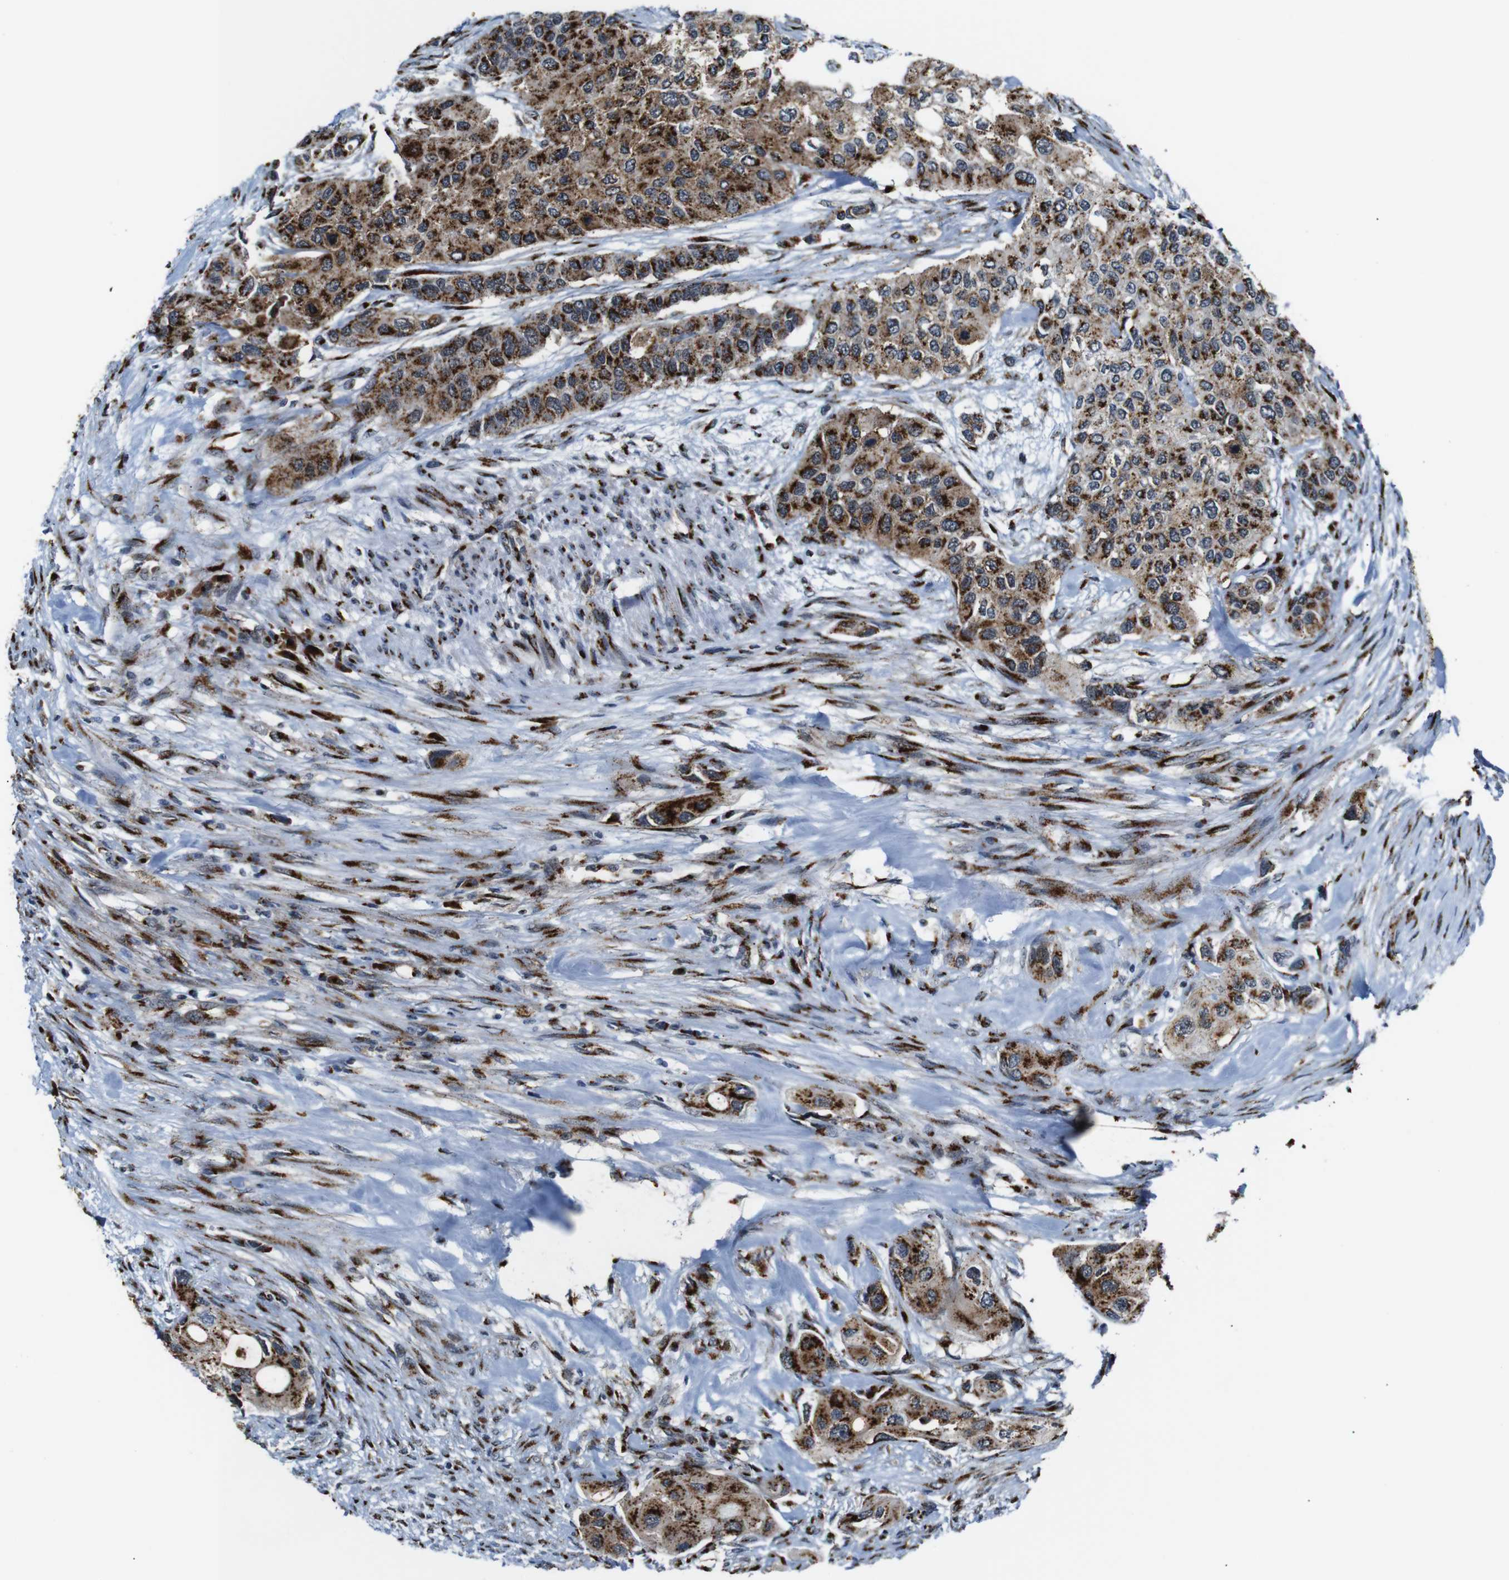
{"staining": {"intensity": "strong", "quantity": ">75%", "location": "cytoplasmic/membranous"}, "tissue": "urothelial cancer", "cell_type": "Tumor cells", "image_type": "cancer", "snomed": [{"axis": "morphology", "description": "Urothelial carcinoma, High grade"}, {"axis": "topography", "description": "Urinary bladder"}], "caption": "A high-resolution histopathology image shows immunohistochemistry staining of urothelial cancer, which reveals strong cytoplasmic/membranous positivity in approximately >75% of tumor cells. The staining is performed using DAB brown chromogen to label protein expression. The nuclei are counter-stained blue using hematoxylin.", "gene": "TGOLN2", "patient": {"sex": "female", "age": 56}}